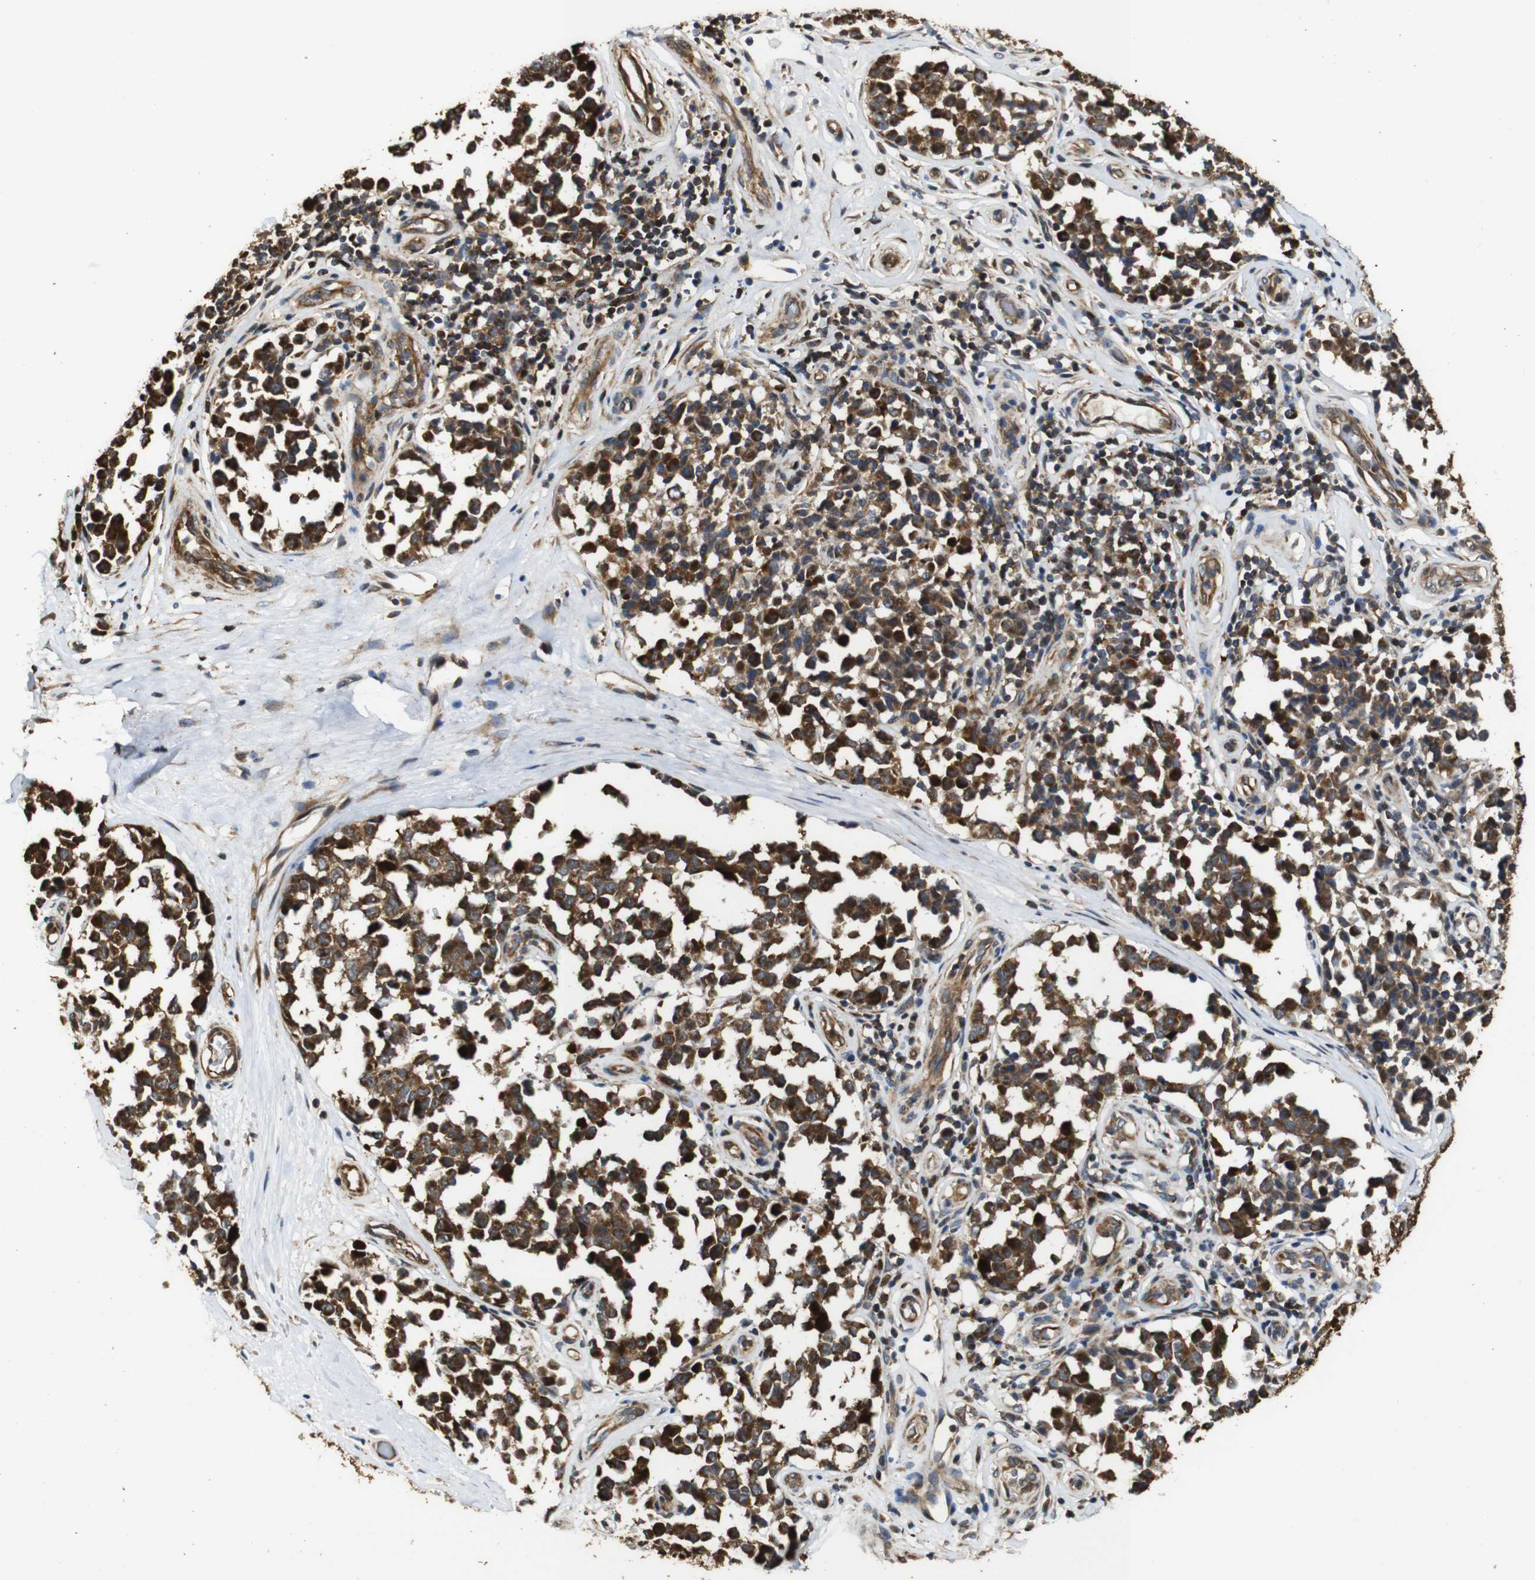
{"staining": {"intensity": "strong", "quantity": ">75%", "location": "cytoplasmic/membranous"}, "tissue": "melanoma", "cell_type": "Tumor cells", "image_type": "cancer", "snomed": [{"axis": "morphology", "description": "Malignant melanoma, NOS"}, {"axis": "topography", "description": "Skin"}], "caption": "A brown stain shows strong cytoplasmic/membranous staining of a protein in melanoma tumor cells.", "gene": "SNN", "patient": {"sex": "female", "age": 64}}